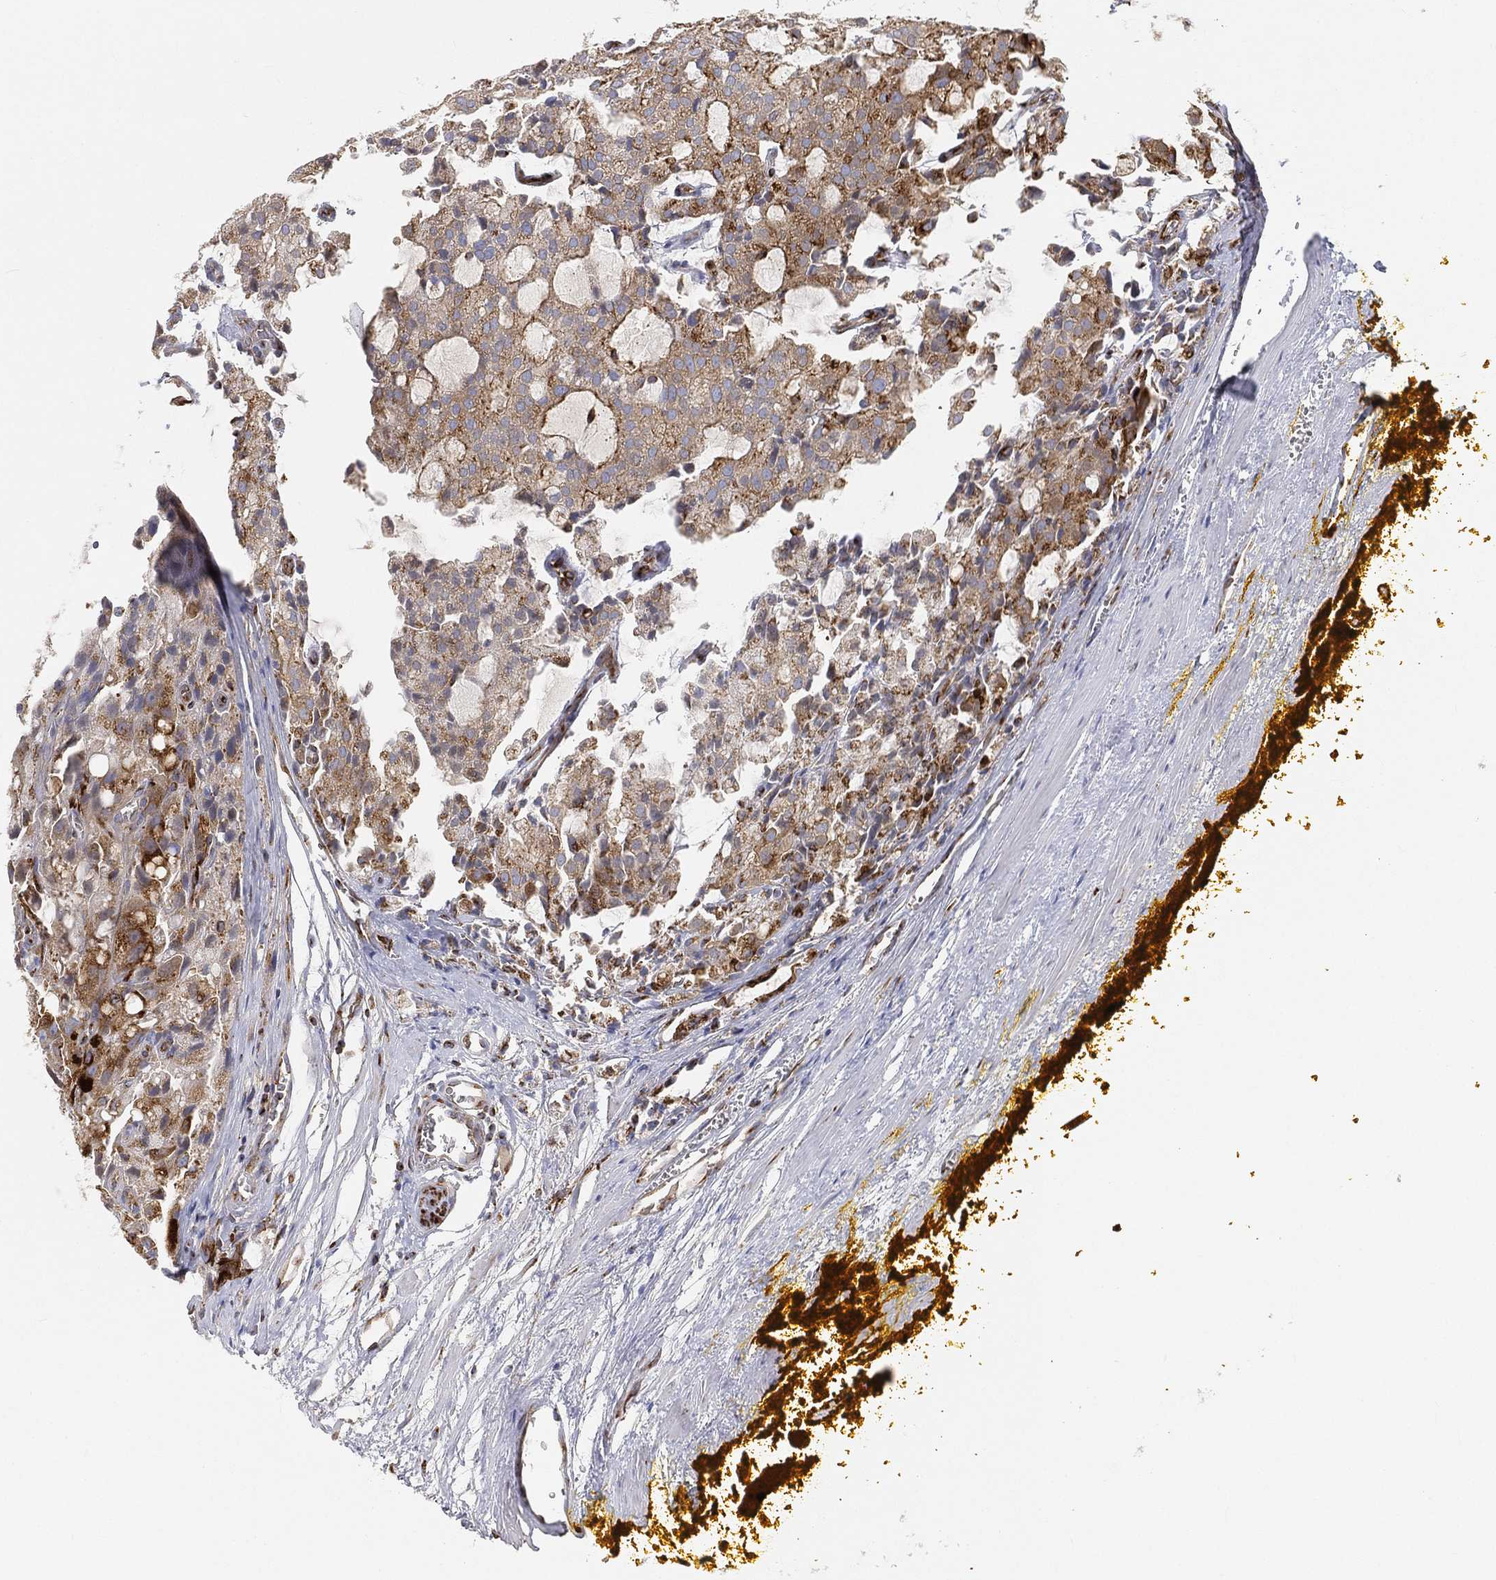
{"staining": {"intensity": "strong", "quantity": "25%-75%", "location": "cytoplasmic/membranous"}, "tissue": "prostate cancer", "cell_type": "Tumor cells", "image_type": "cancer", "snomed": [{"axis": "morphology", "description": "Adenocarcinoma, NOS"}, {"axis": "topography", "description": "Prostate and seminal vesicle, NOS"}, {"axis": "topography", "description": "Prostate"}], "caption": "Human prostate cancer stained for a protein (brown) exhibits strong cytoplasmic/membranous positive expression in about 25%-75% of tumor cells.", "gene": "TMEM25", "patient": {"sex": "male", "age": 67}}